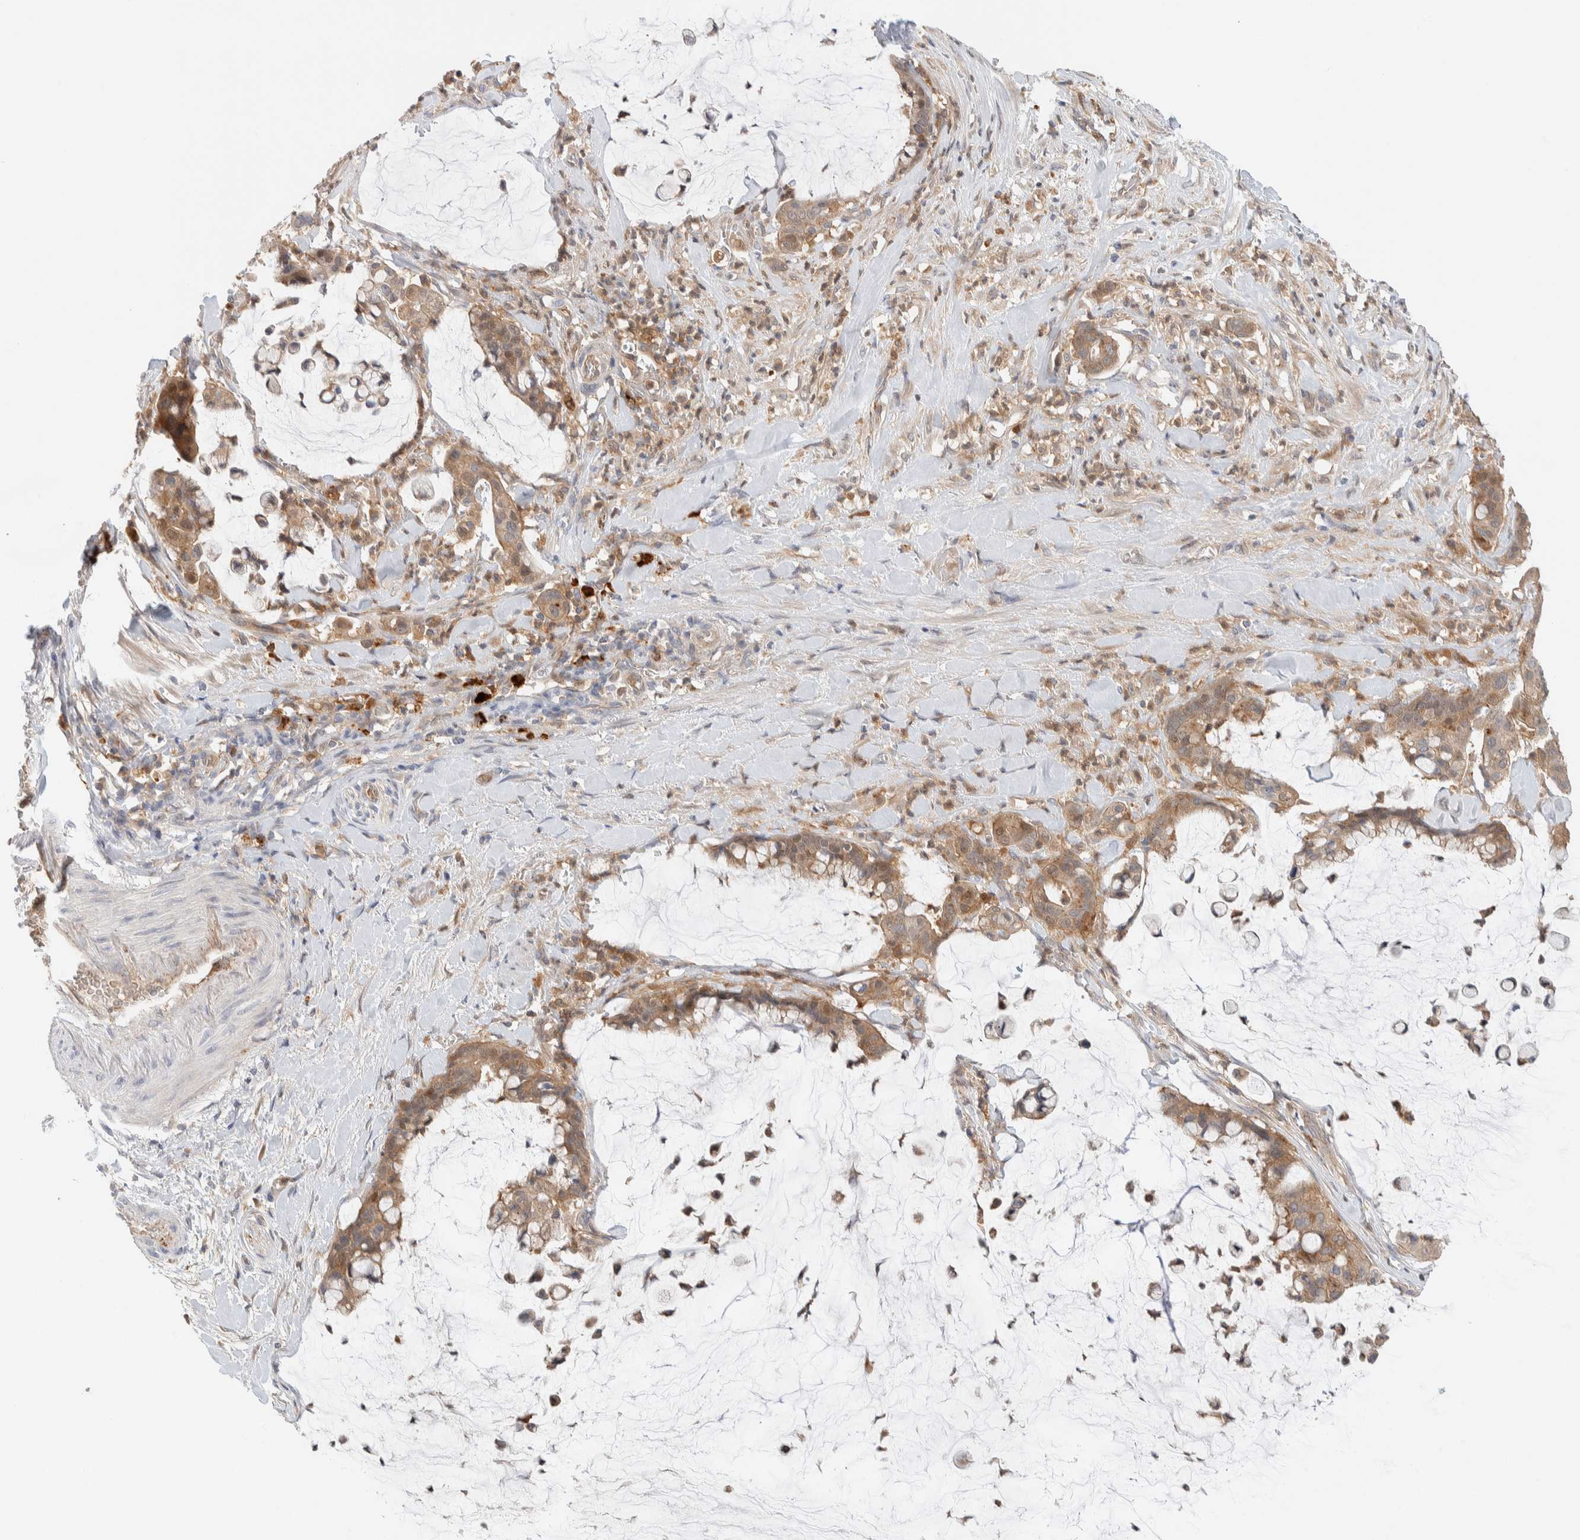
{"staining": {"intensity": "moderate", "quantity": ">75%", "location": "cytoplasmic/membranous"}, "tissue": "pancreatic cancer", "cell_type": "Tumor cells", "image_type": "cancer", "snomed": [{"axis": "morphology", "description": "Adenocarcinoma, NOS"}, {"axis": "topography", "description": "Pancreas"}], "caption": "A brown stain labels moderate cytoplasmic/membranous expression of a protein in pancreatic adenocarcinoma tumor cells. (DAB (3,3'-diaminobenzidine) = brown stain, brightfield microscopy at high magnification).", "gene": "GCLM", "patient": {"sex": "male", "age": 41}}